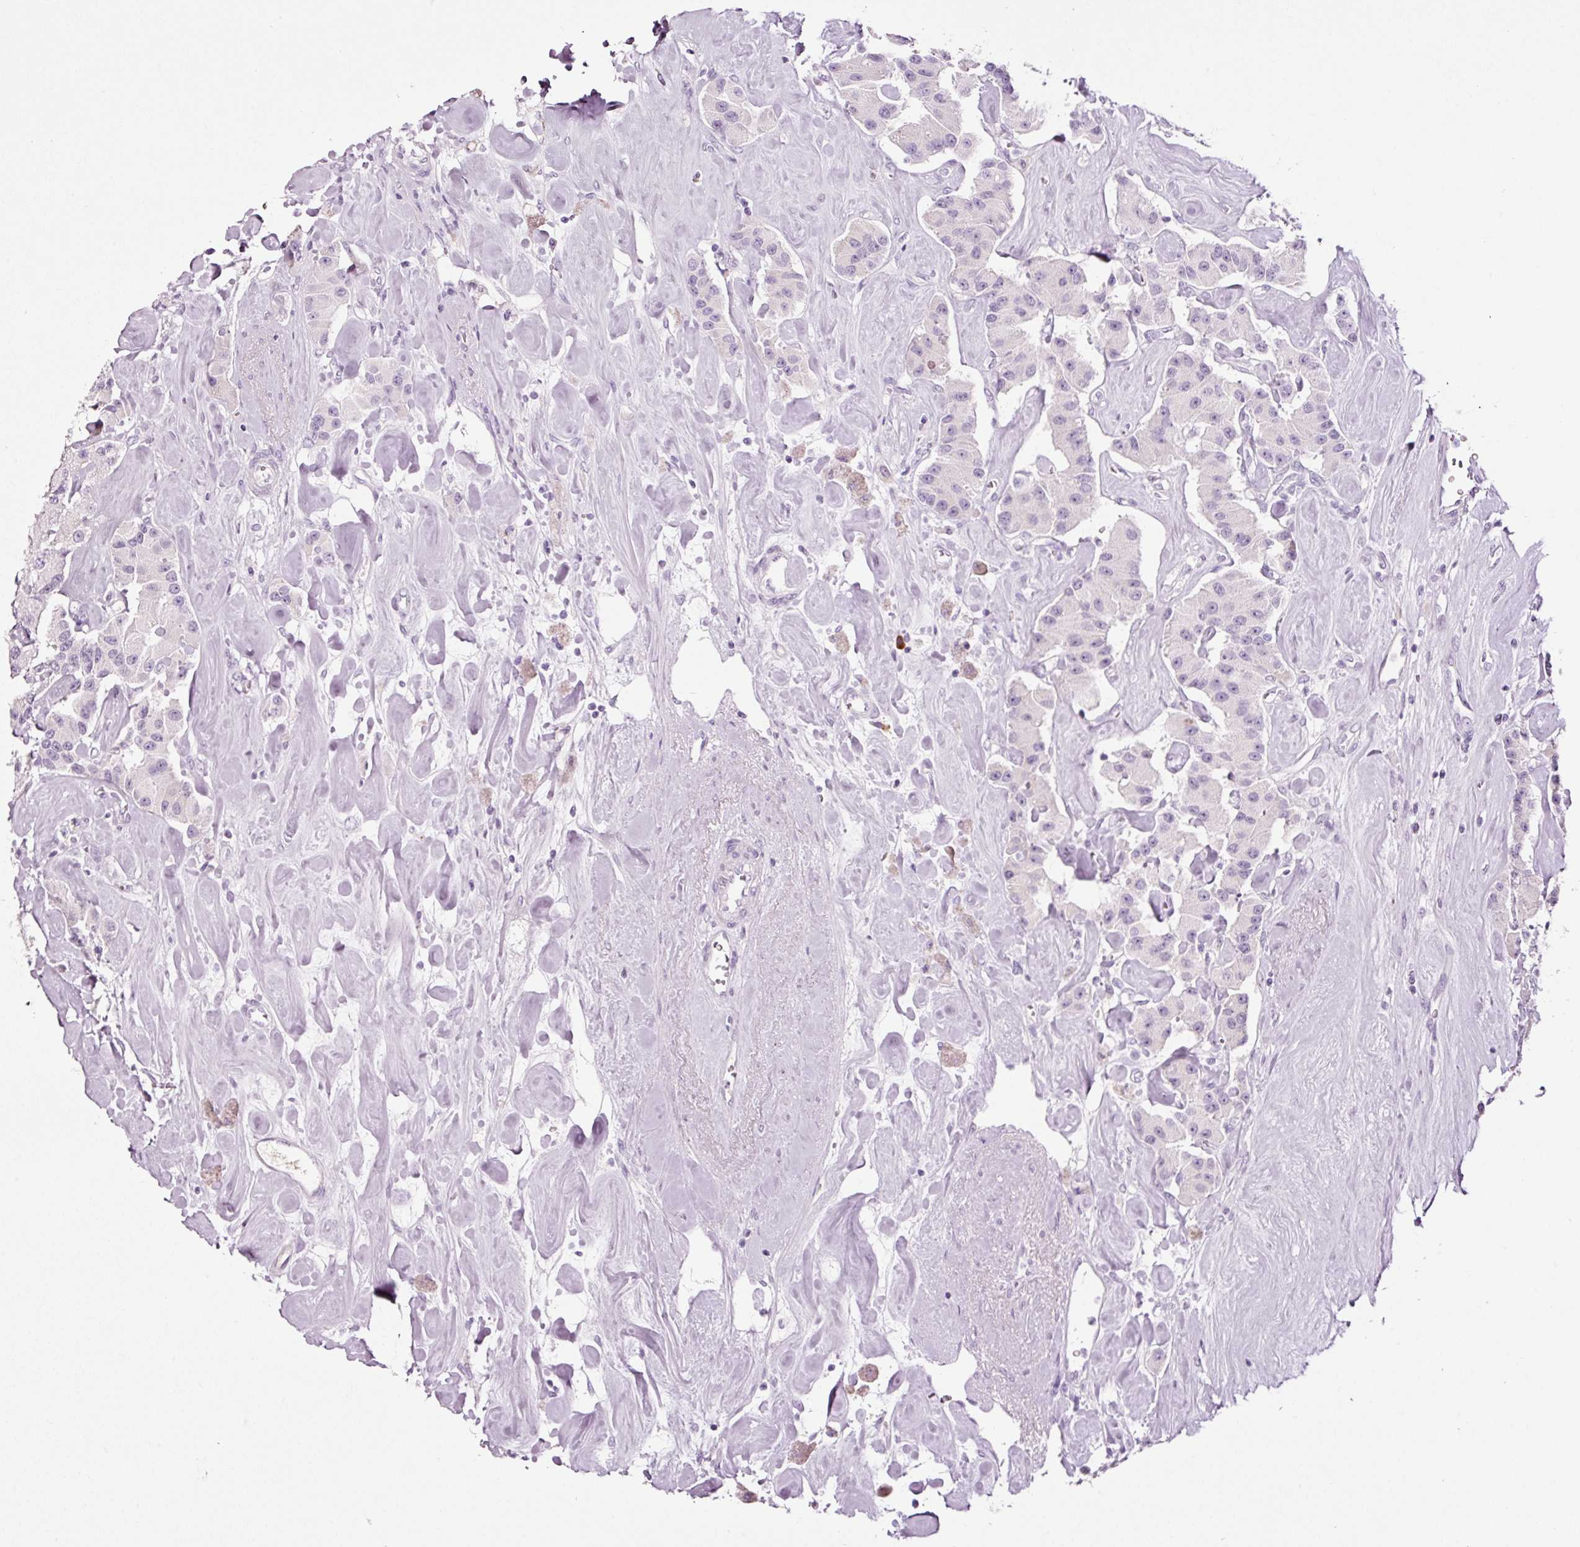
{"staining": {"intensity": "negative", "quantity": "none", "location": "none"}, "tissue": "carcinoid", "cell_type": "Tumor cells", "image_type": "cancer", "snomed": [{"axis": "morphology", "description": "Carcinoid, malignant, NOS"}, {"axis": "topography", "description": "Pancreas"}], "caption": "High magnification brightfield microscopy of carcinoid stained with DAB (3,3'-diaminobenzidine) (brown) and counterstained with hematoxylin (blue): tumor cells show no significant staining. (Stains: DAB (3,3'-diaminobenzidine) immunohistochemistry (IHC) with hematoxylin counter stain, Microscopy: brightfield microscopy at high magnification).", "gene": "KLF1", "patient": {"sex": "male", "age": 41}}